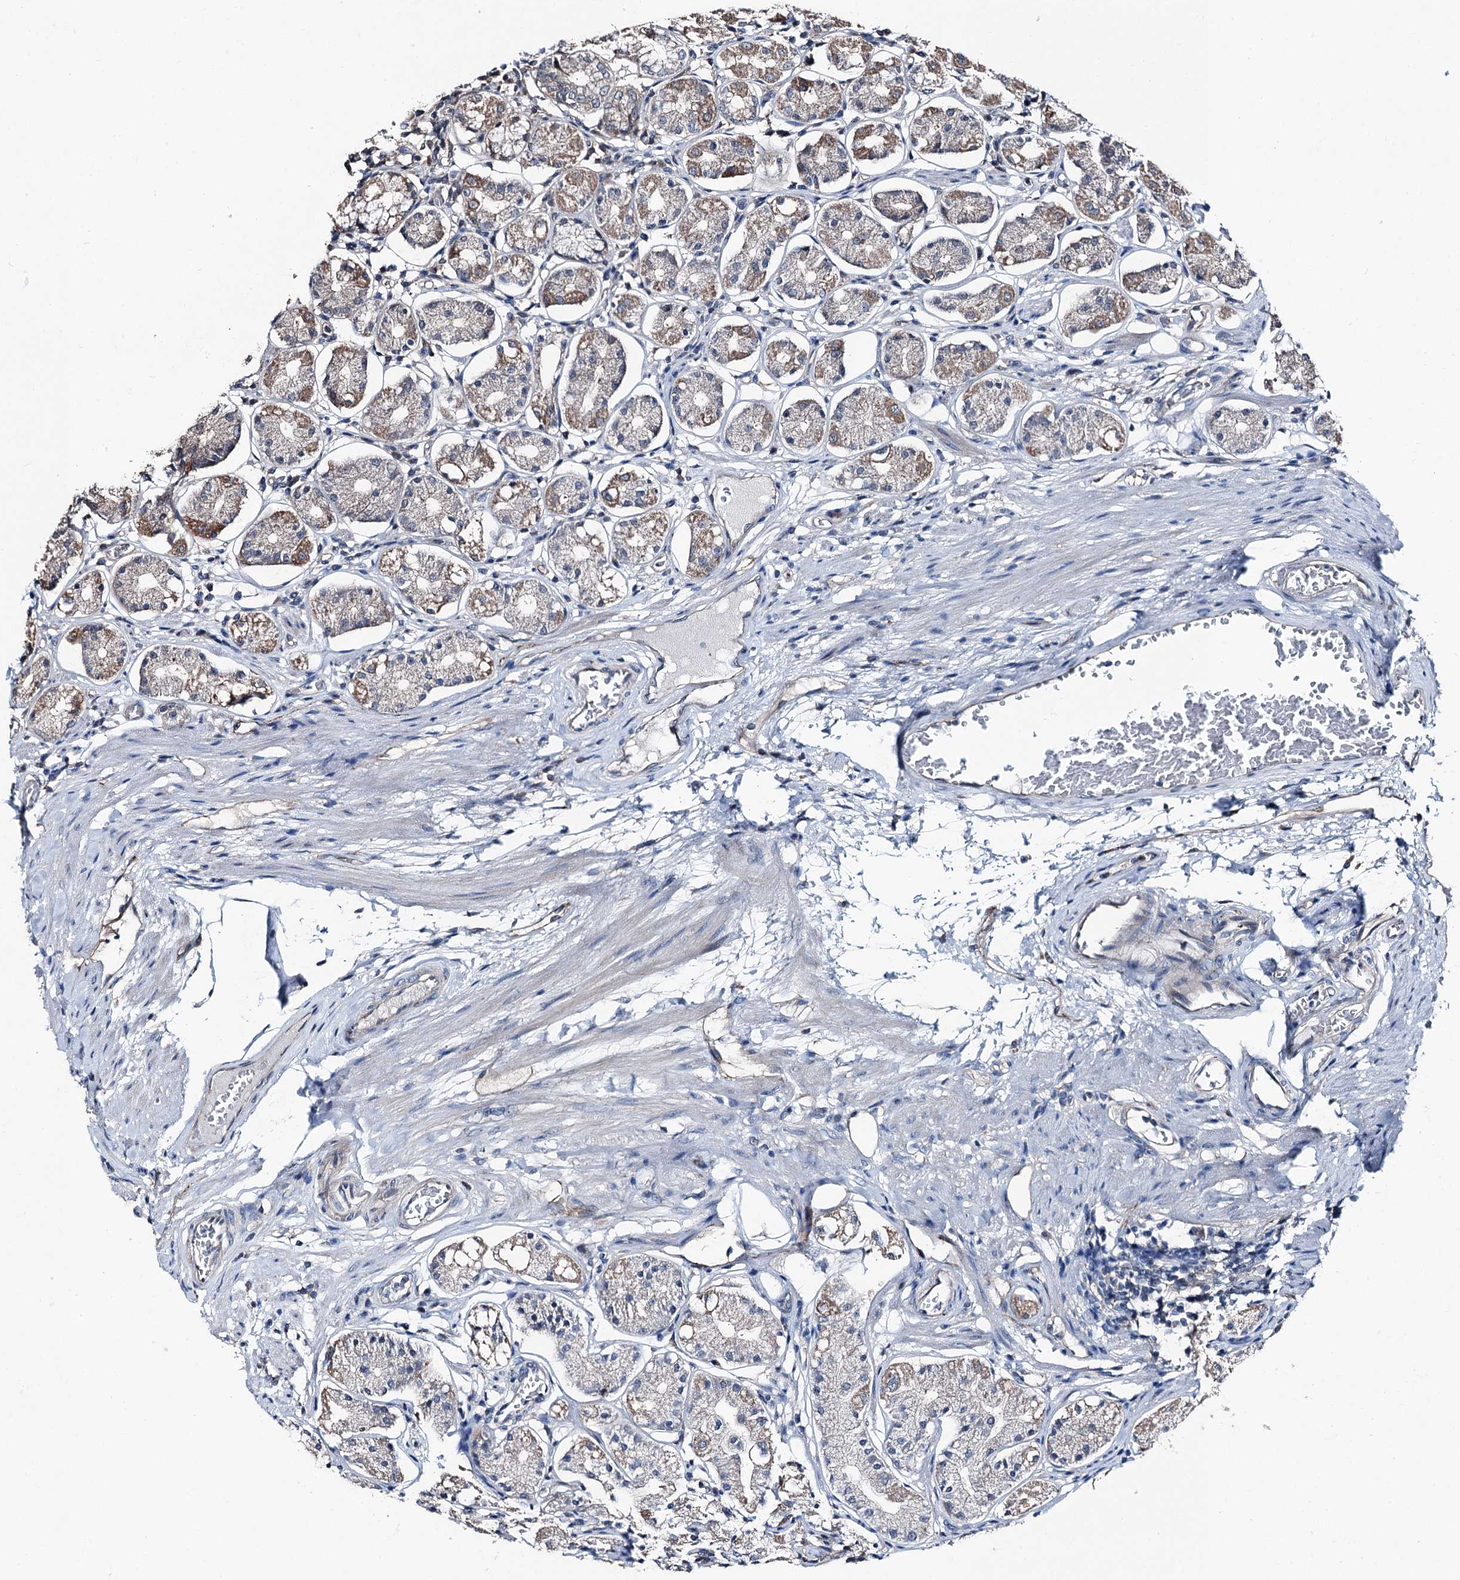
{"staining": {"intensity": "moderate", "quantity": "25%-75%", "location": "cytoplasmic/membranous"}, "tissue": "stomach", "cell_type": "Glandular cells", "image_type": "normal", "snomed": [{"axis": "morphology", "description": "Normal tissue, NOS"}, {"axis": "topography", "description": "Stomach, lower"}], "caption": "Glandular cells display medium levels of moderate cytoplasmic/membranous staining in about 25%-75% of cells in normal stomach.", "gene": "PSMD13", "patient": {"sex": "female", "age": 56}}